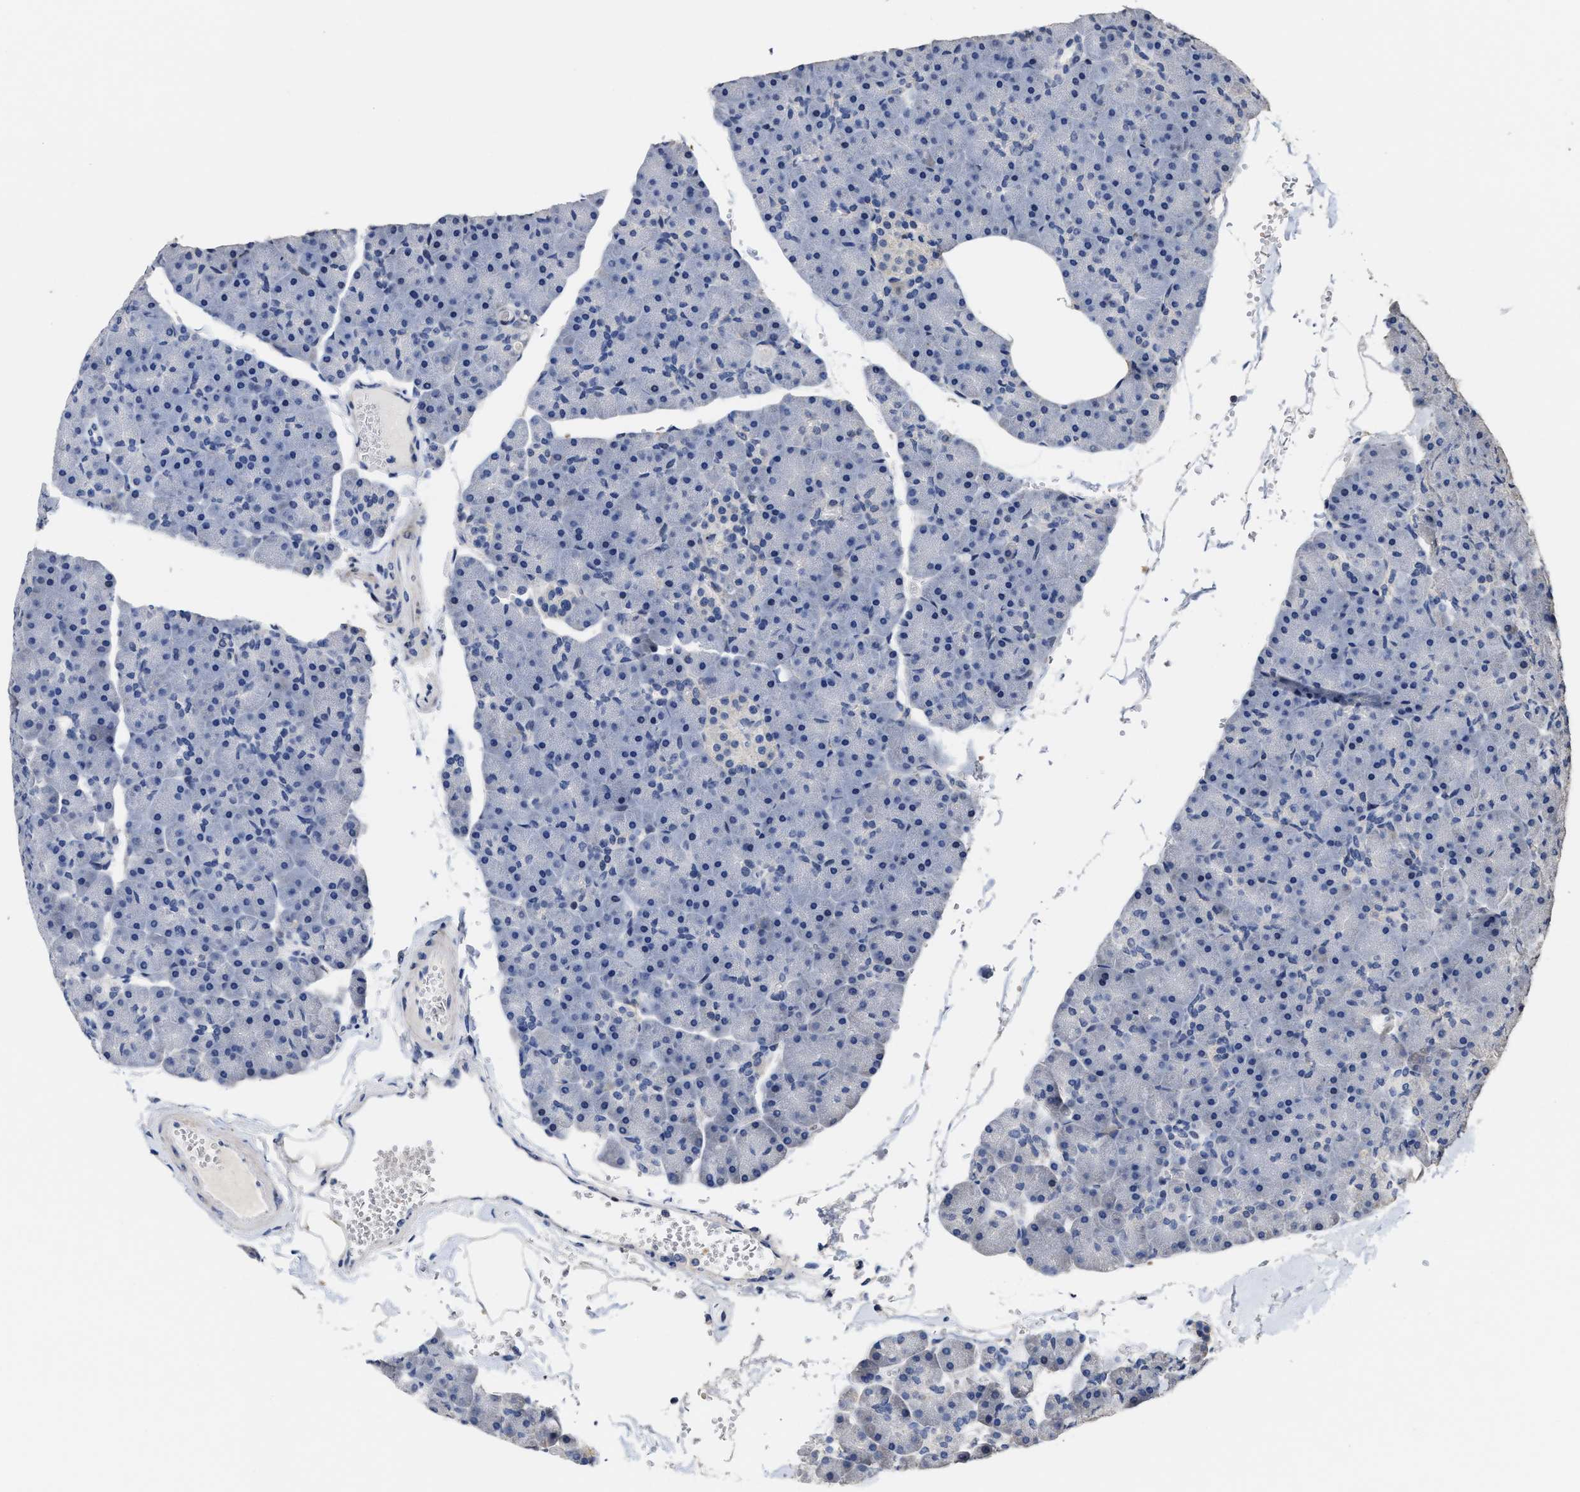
{"staining": {"intensity": "negative", "quantity": "none", "location": "none"}, "tissue": "pancreas", "cell_type": "Exocrine glandular cells", "image_type": "normal", "snomed": [{"axis": "morphology", "description": "Normal tissue, NOS"}, {"axis": "topography", "description": "Pancreas"}], "caption": "Unremarkable pancreas was stained to show a protein in brown. There is no significant positivity in exocrine glandular cells. (DAB (3,3'-diaminobenzidine) immunohistochemistry visualized using brightfield microscopy, high magnification).", "gene": "ZFAT", "patient": {"sex": "male", "age": 35}}